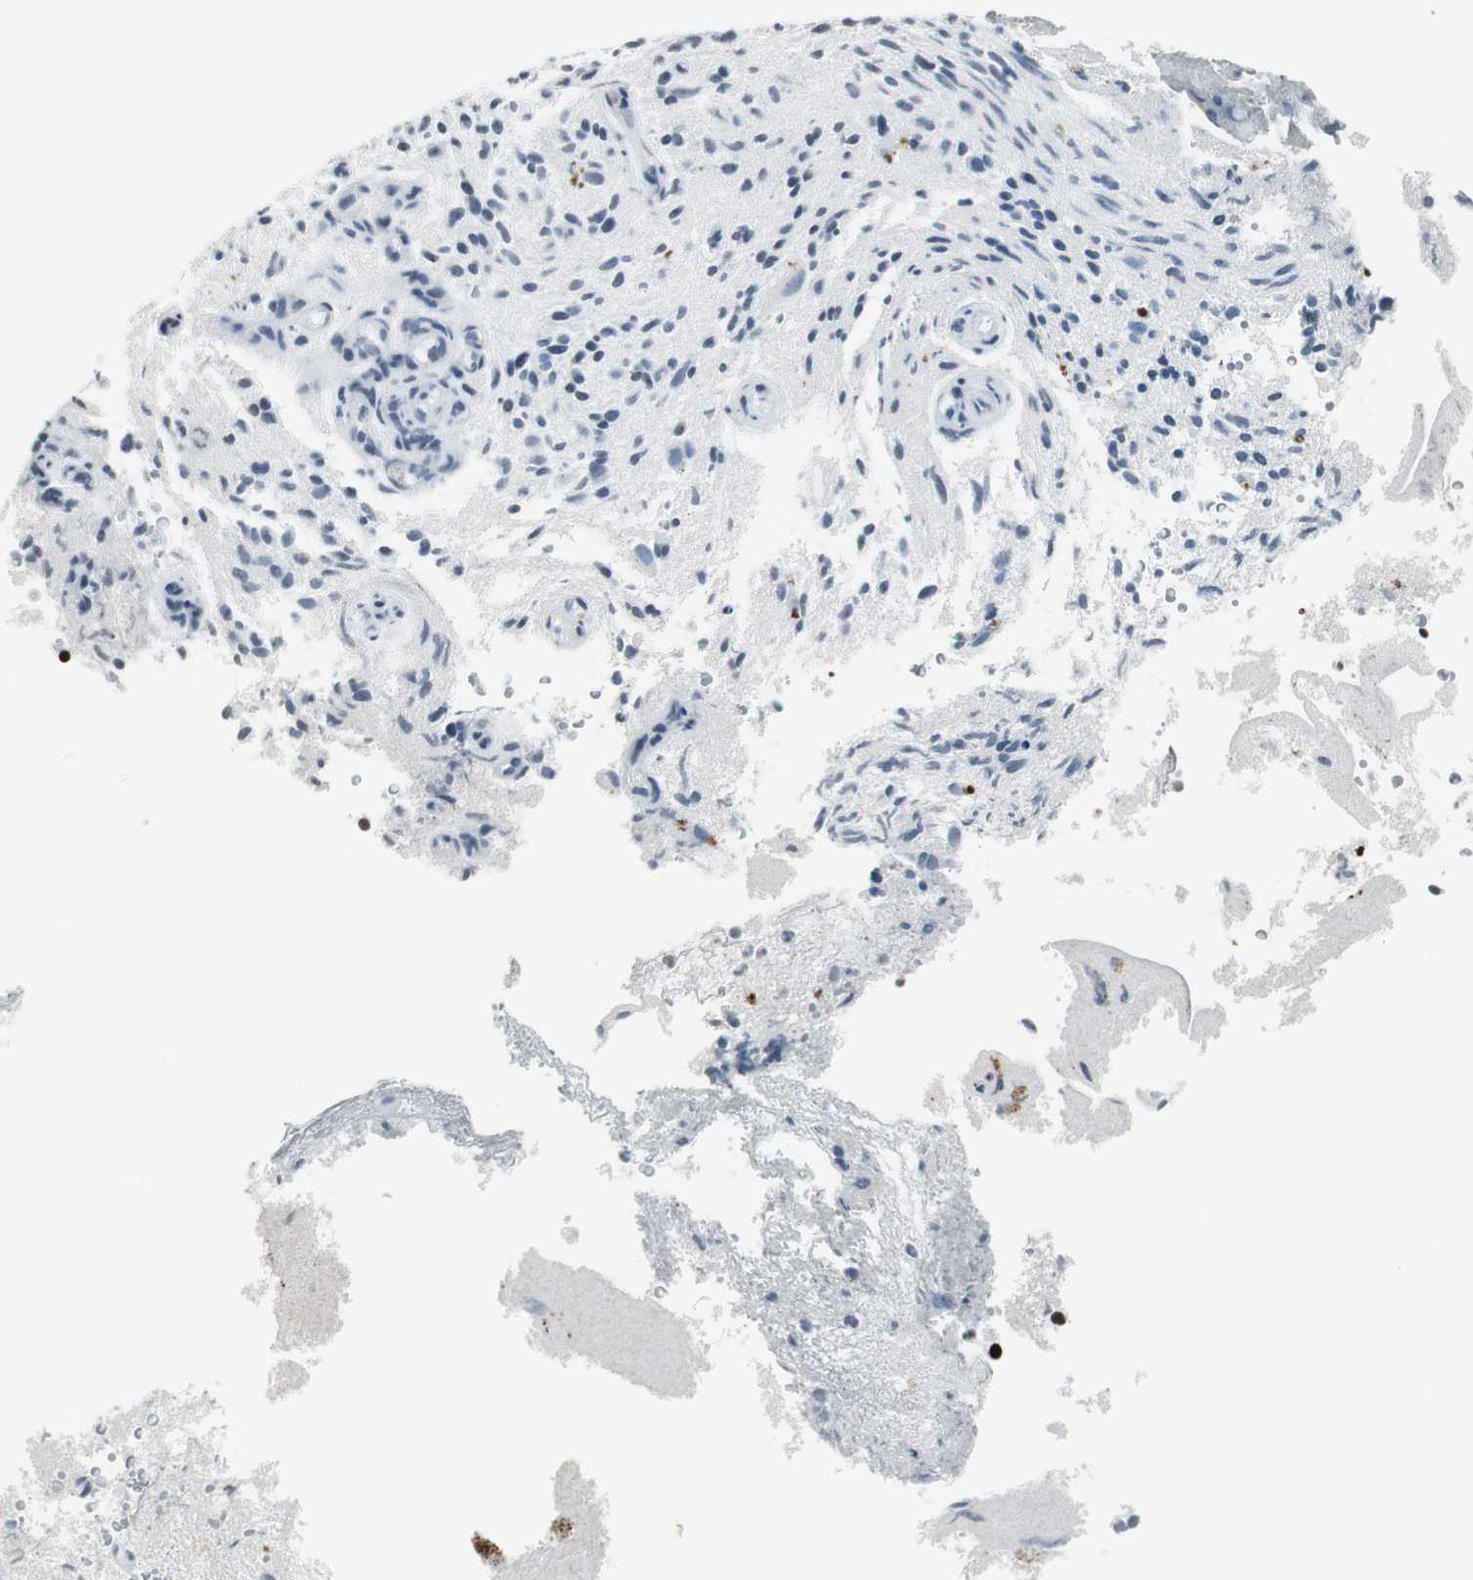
{"staining": {"intensity": "negative", "quantity": "none", "location": "none"}, "tissue": "glioma", "cell_type": "Tumor cells", "image_type": "cancer", "snomed": [{"axis": "morphology", "description": "Normal tissue, NOS"}, {"axis": "morphology", "description": "Glioma, malignant, High grade"}, {"axis": "topography", "description": "Cerebral cortex"}], "caption": "Tumor cells show no significant protein expression in malignant glioma (high-grade).", "gene": "RBBP4", "patient": {"sex": "male", "age": 75}}